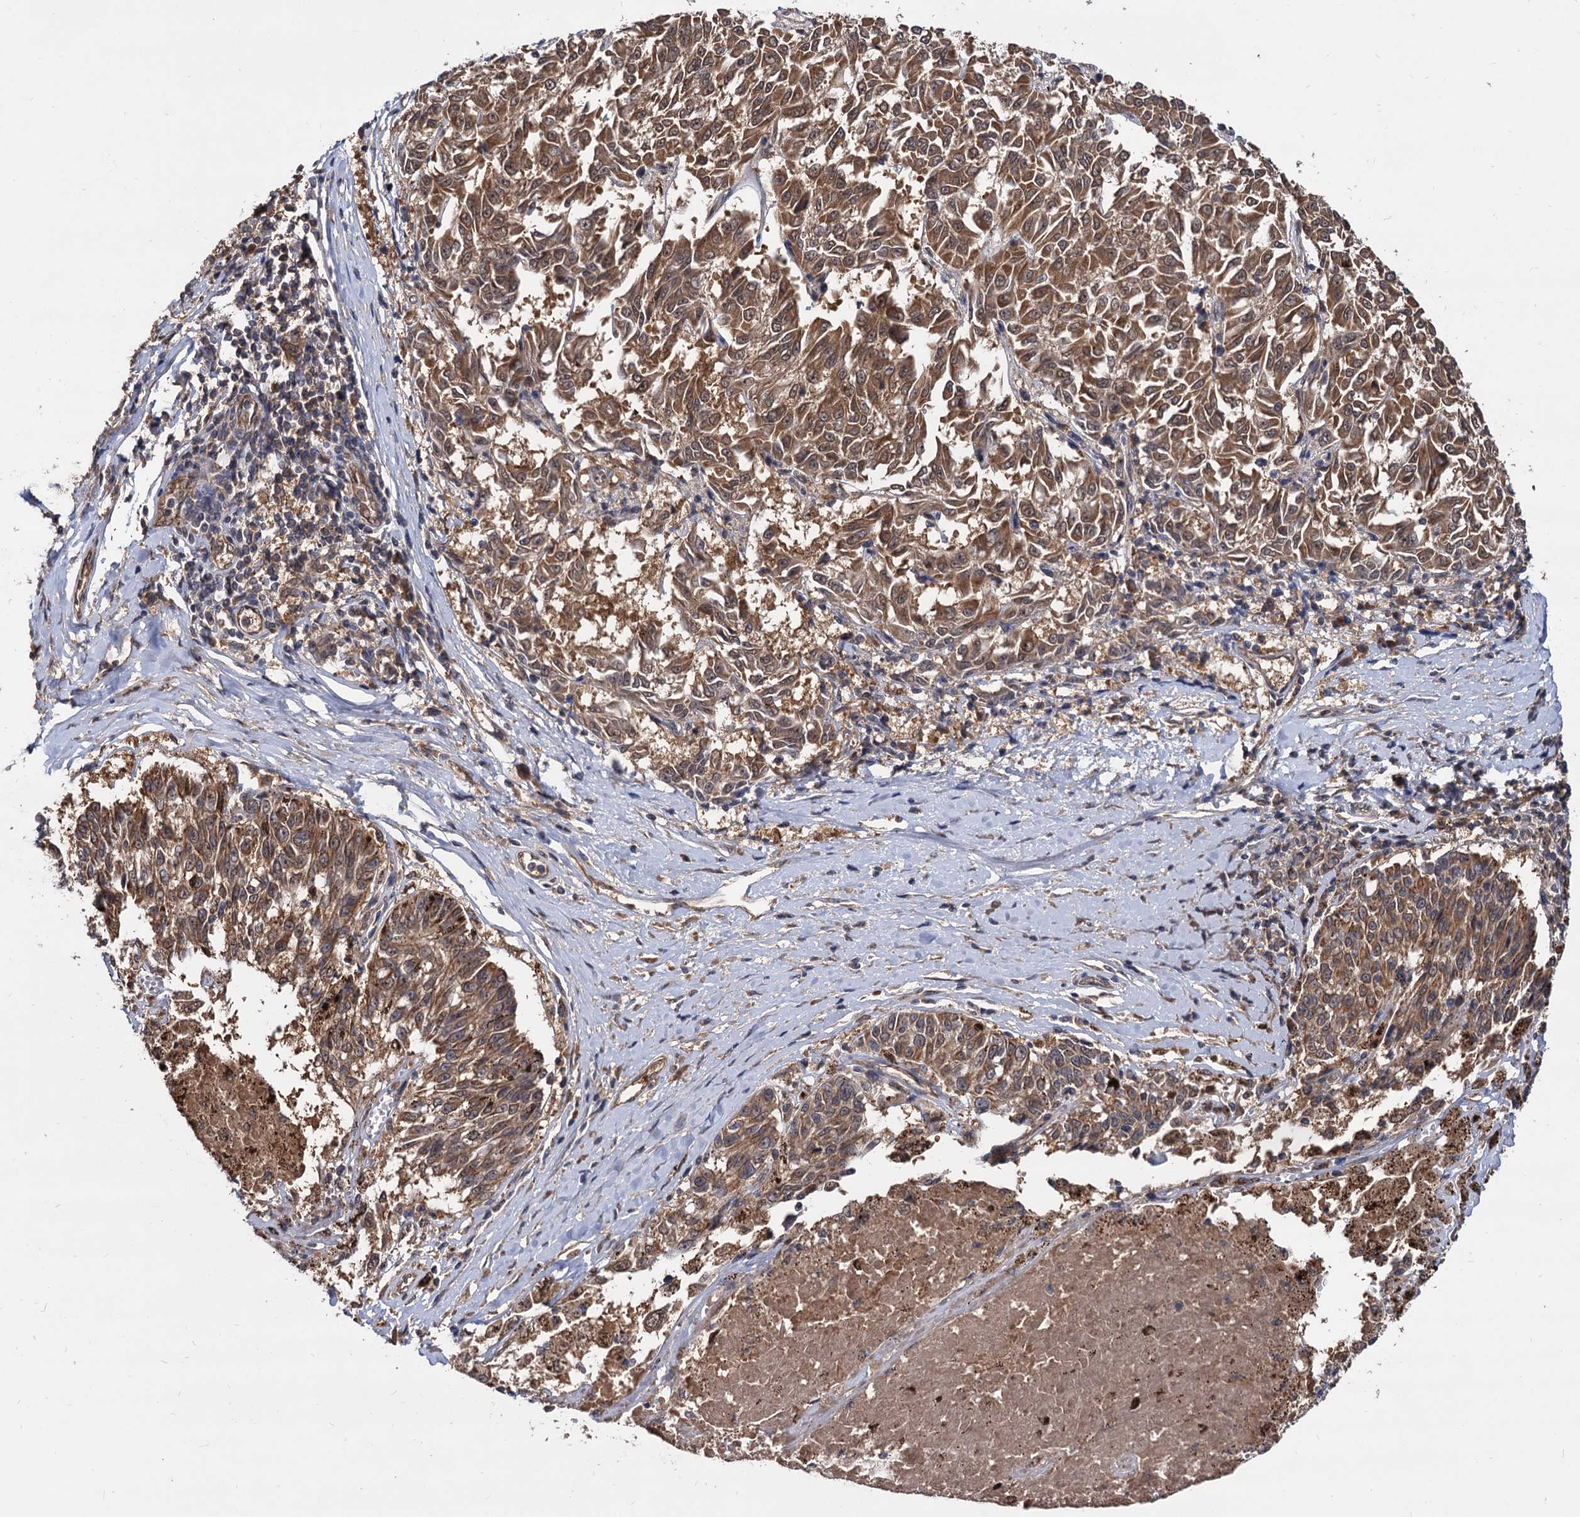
{"staining": {"intensity": "moderate", "quantity": ">75%", "location": "cytoplasmic/membranous"}, "tissue": "melanoma", "cell_type": "Tumor cells", "image_type": "cancer", "snomed": [{"axis": "morphology", "description": "Malignant melanoma, NOS"}, {"axis": "topography", "description": "Skin"}], "caption": "Human melanoma stained with a protein marker reveals moderate staining in tumor cells.", "gene": "PSMD4", "patient": {"sex": "female", "age": 72}}